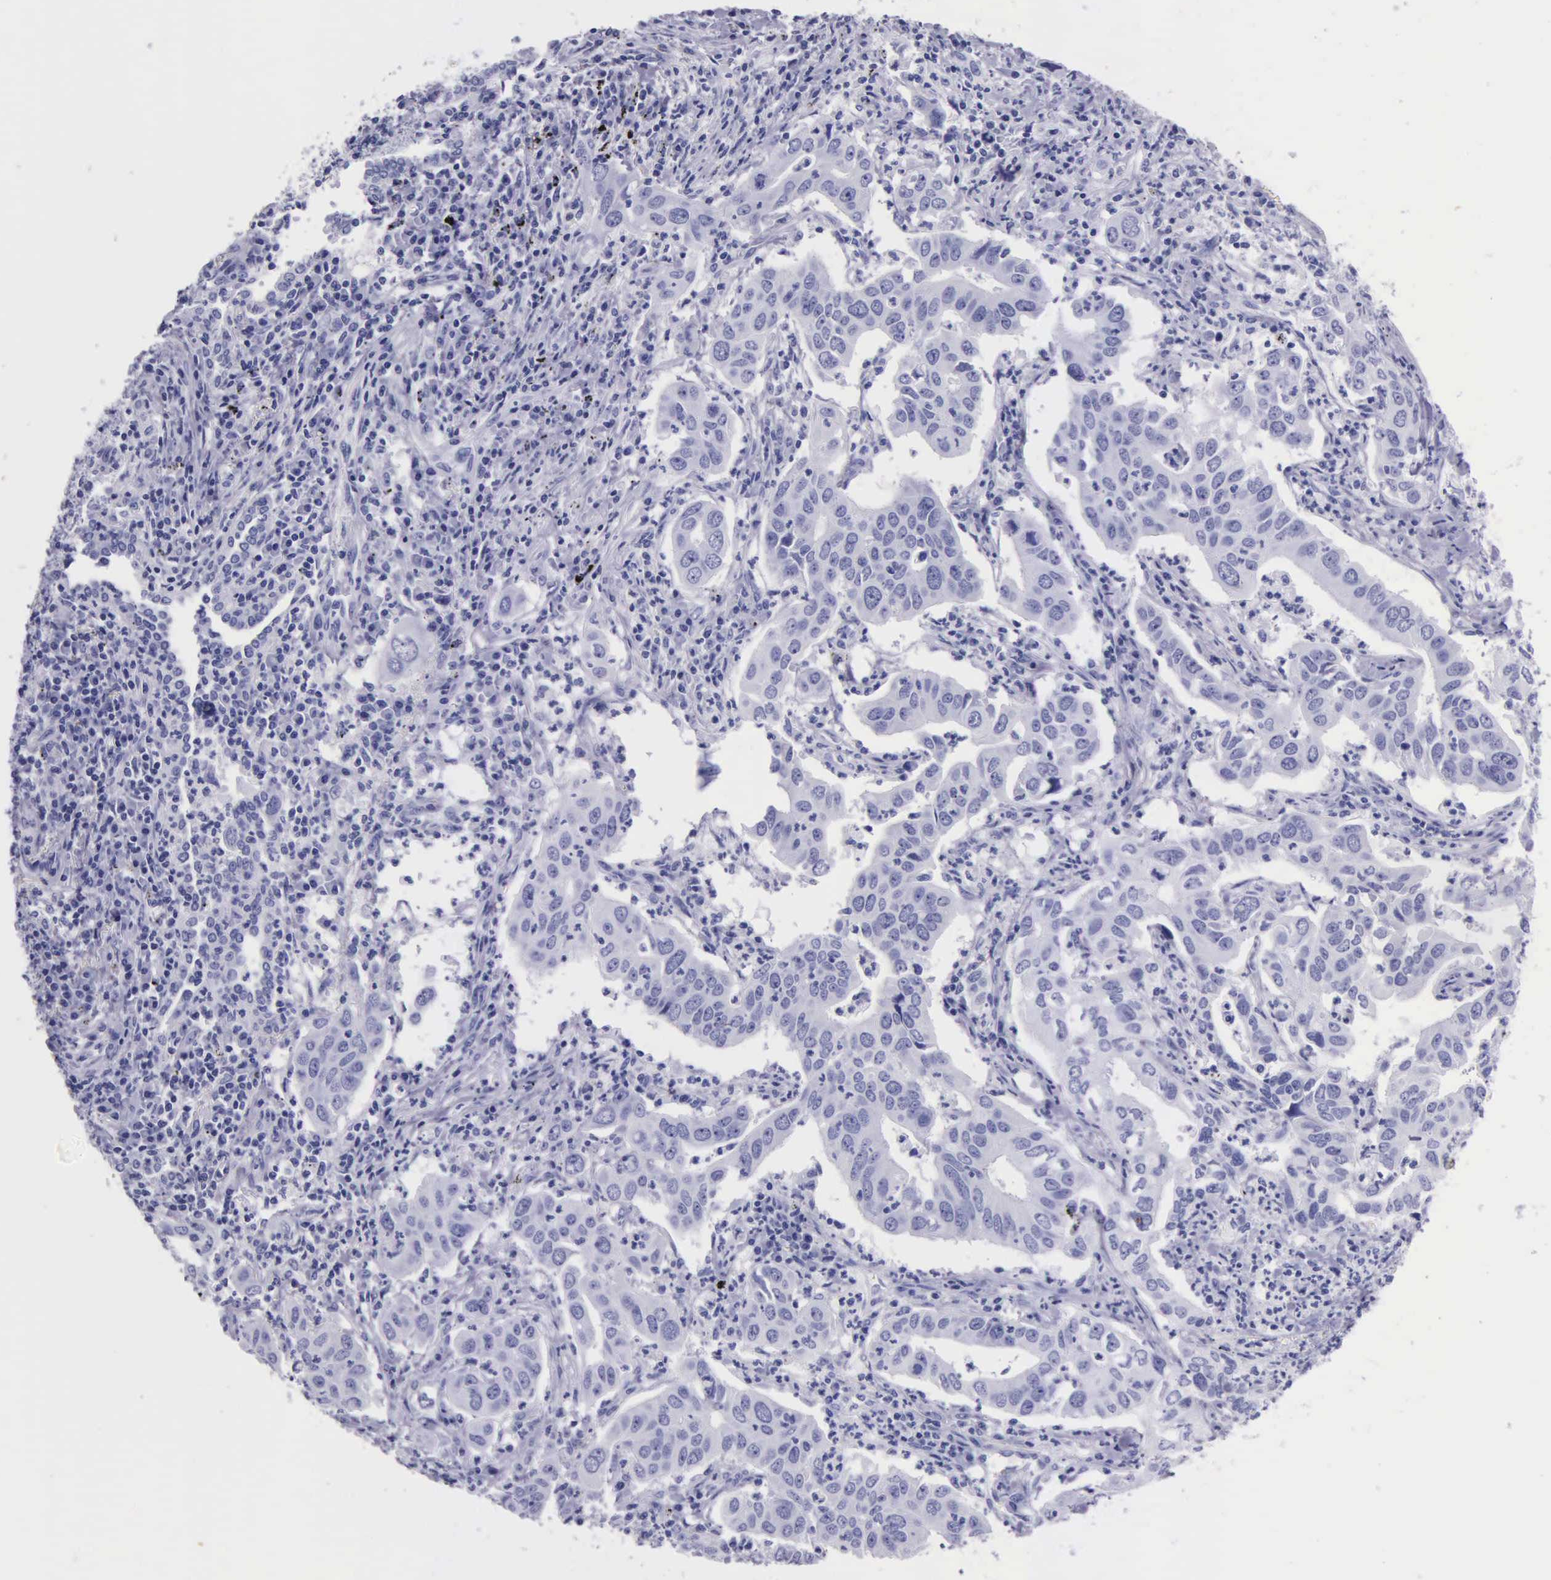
{"staining": {"intensity": "negative", "quantity": "none", "location": "none"}, "tissue": "lung cancer", "cell_type": "Tumor cells", "image_type": "cancer", "snomed": [{"axis": "morphology", "description": "Adenocarcinoma, NOS"}, {"axis": "topography", "description": "Lung"}], "caption": "This is an immunohistochemistry (IHC) micrograph of lung cancer. There is no expression in tumor cells.", "gene": "KLK3", "patient": {"sex": "male", "age": 48}}